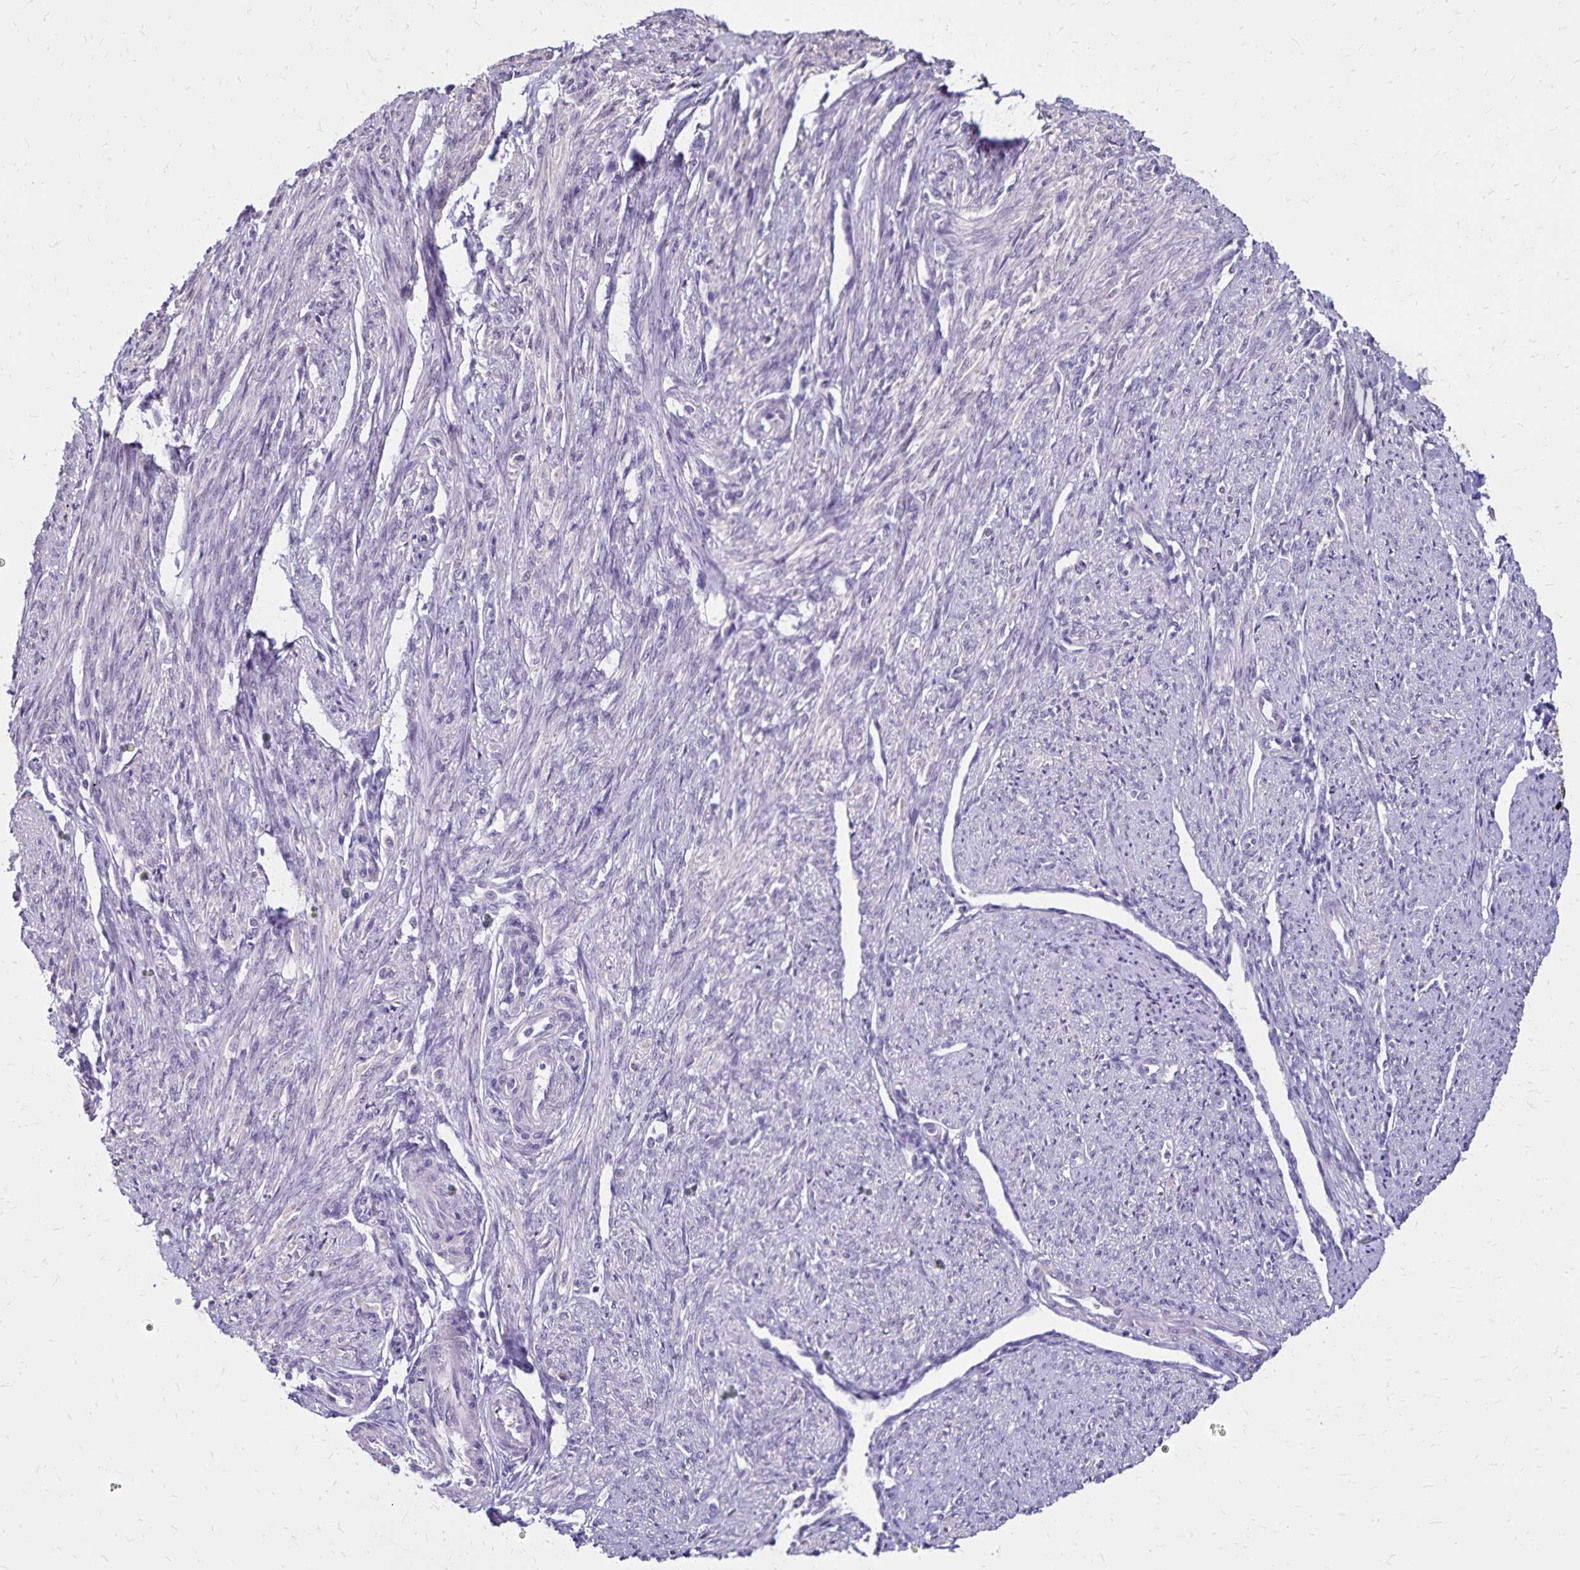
{"staining": {"intensity": "negative", "quantity": "none", "location": "none"}, "tissue": "smooth muscle", "cell_type": "Smooth muscle cells", "image_type": "normal", "snomed": [{"axis": "morphology", "description": "Normal tissue, NOS"}, {"axis": "topography", "description": "Smooth muscle"}], "caption": "Image shows no protein positivity in smooth muscle cells of normal smooth muscle.", "gene": "SH3GL3", "patient": {"sex": "female", "age": 65}}